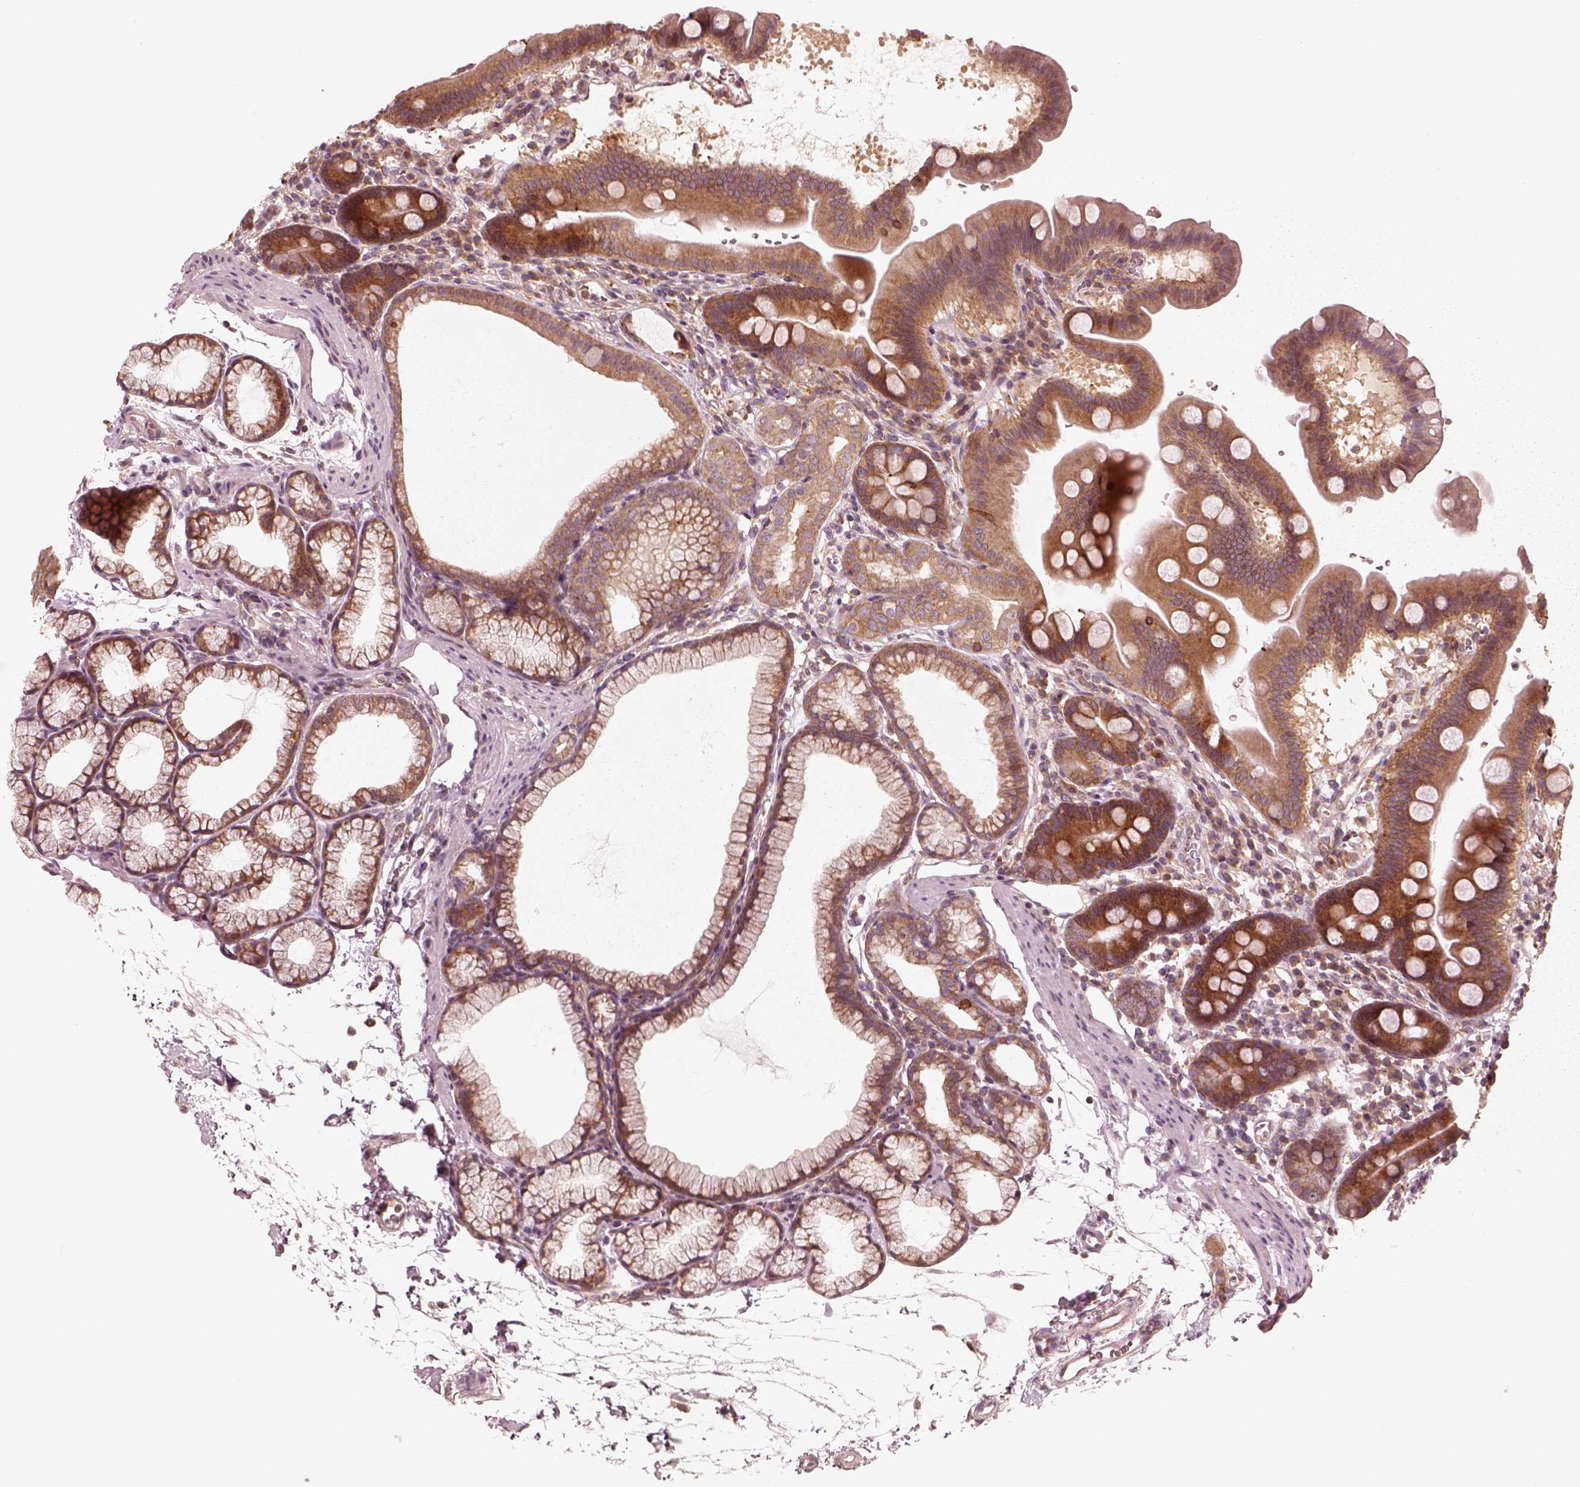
{"staining": {"intensity": "strong", "quantity": ">75%", "location": "cytoplasmic/membranous"}, "tissue": "duodenum", "cell_type": "Glandular cells", "image_type": "normal", "snomed": [{"axis": "morphology", "description": "Normal tissue, NOS"}, {"axis": "topography", "description": "Duodenum"}], "caption": "A micrograph showing strong cytoplasmic/membranous staining in about >75% of glandular cells in unremarkable duodenum, as visualized by brown immunohistochemical staining.", "gene": "CNOT2", "patient": {"sex": "male", "age": 59}}